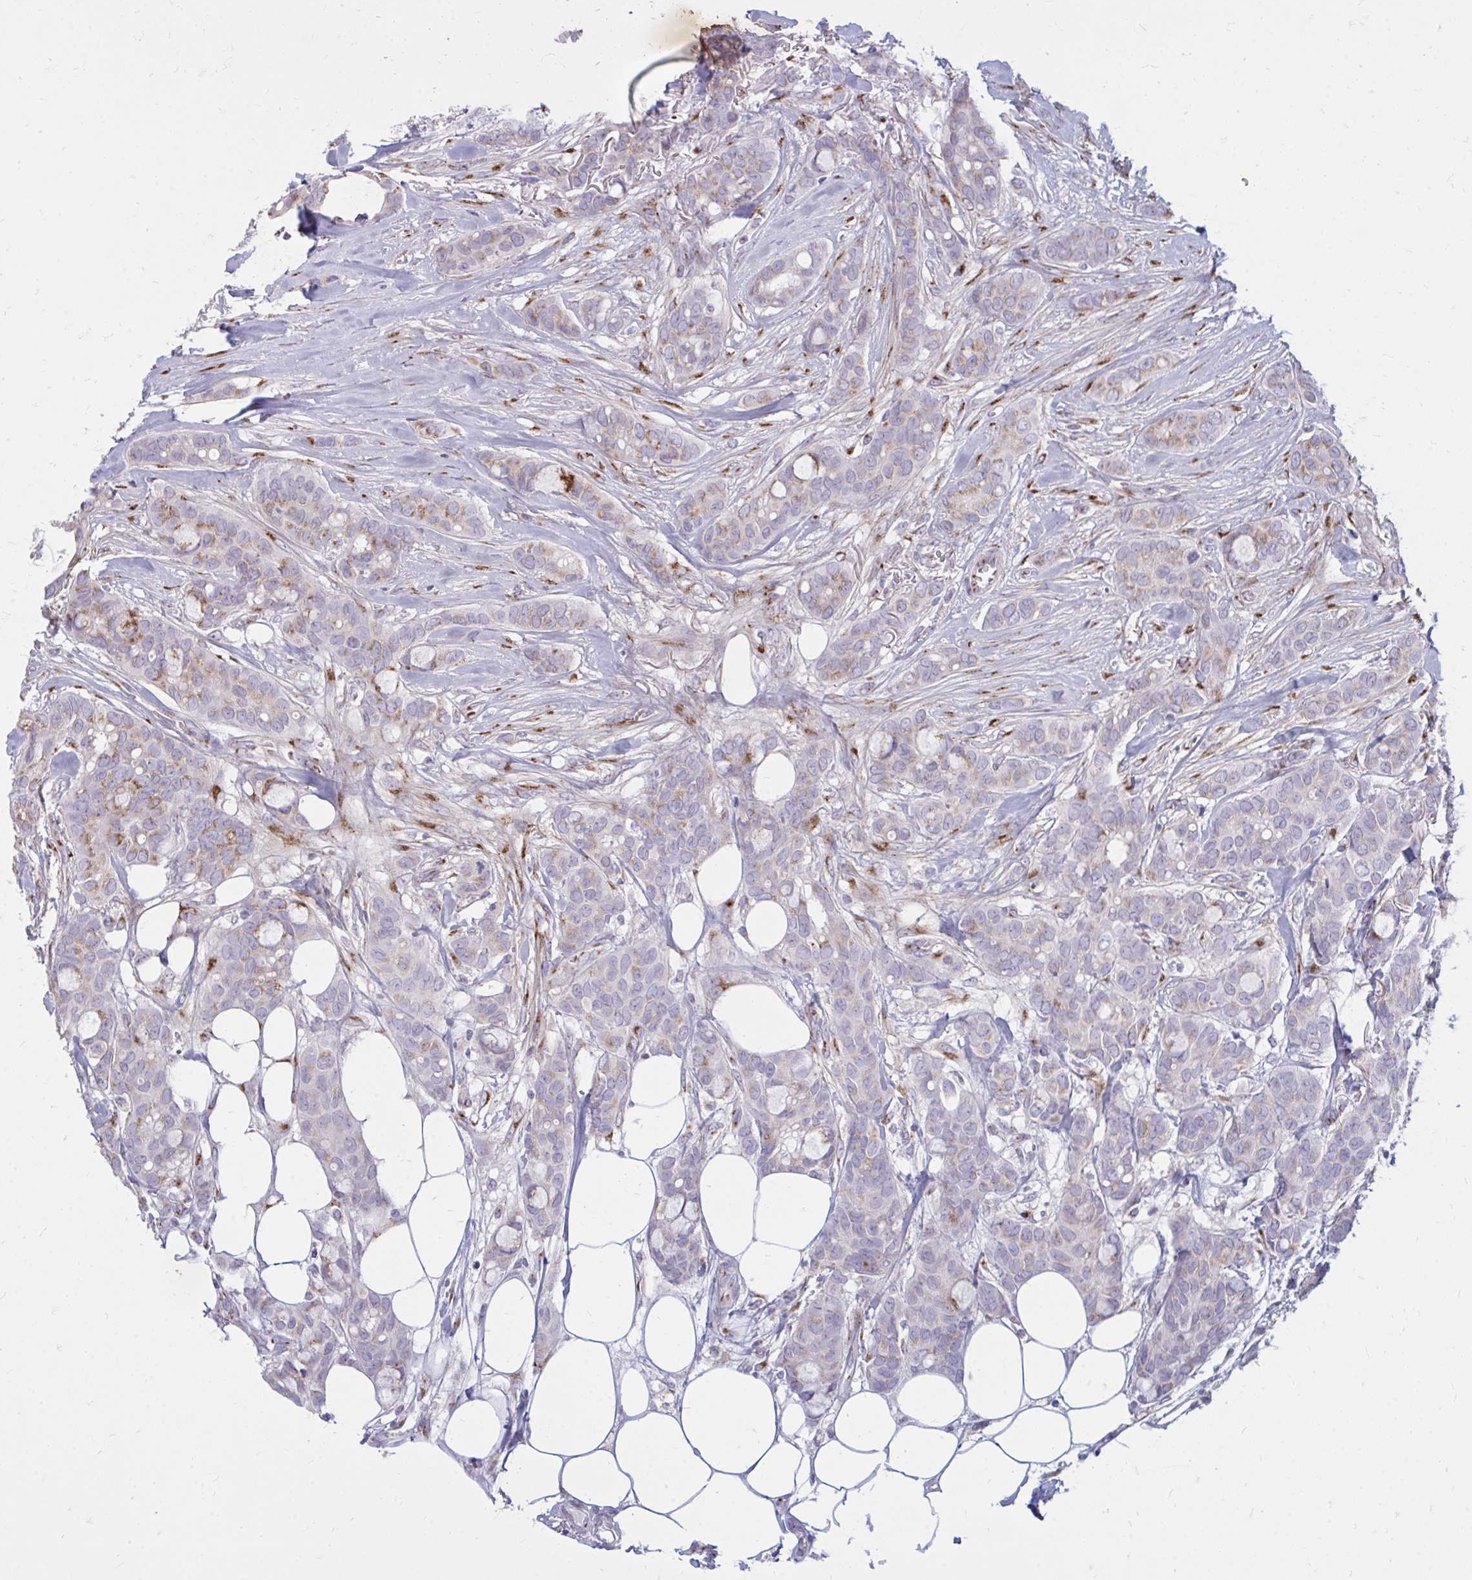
{"staining": {"intensity": "moderate", "quantity": "<25%", "location": "cytoplasmic/membranous"}, "tissue": "breast cancer", "cell_type": "Tumor cells", "image_type": "cancer", "snomed": [{"axis": "morphology", "description": "Duct carcinoma"}, {"axis": "topography", "description": "Breast"}], "caption": "A brown stain highlights moderate cytoplasmic/membranous positivity of a protein in human breast cancer tumor cells.", "gene": "RAB6B", "patient": {"sex": "female", "age": 84}}